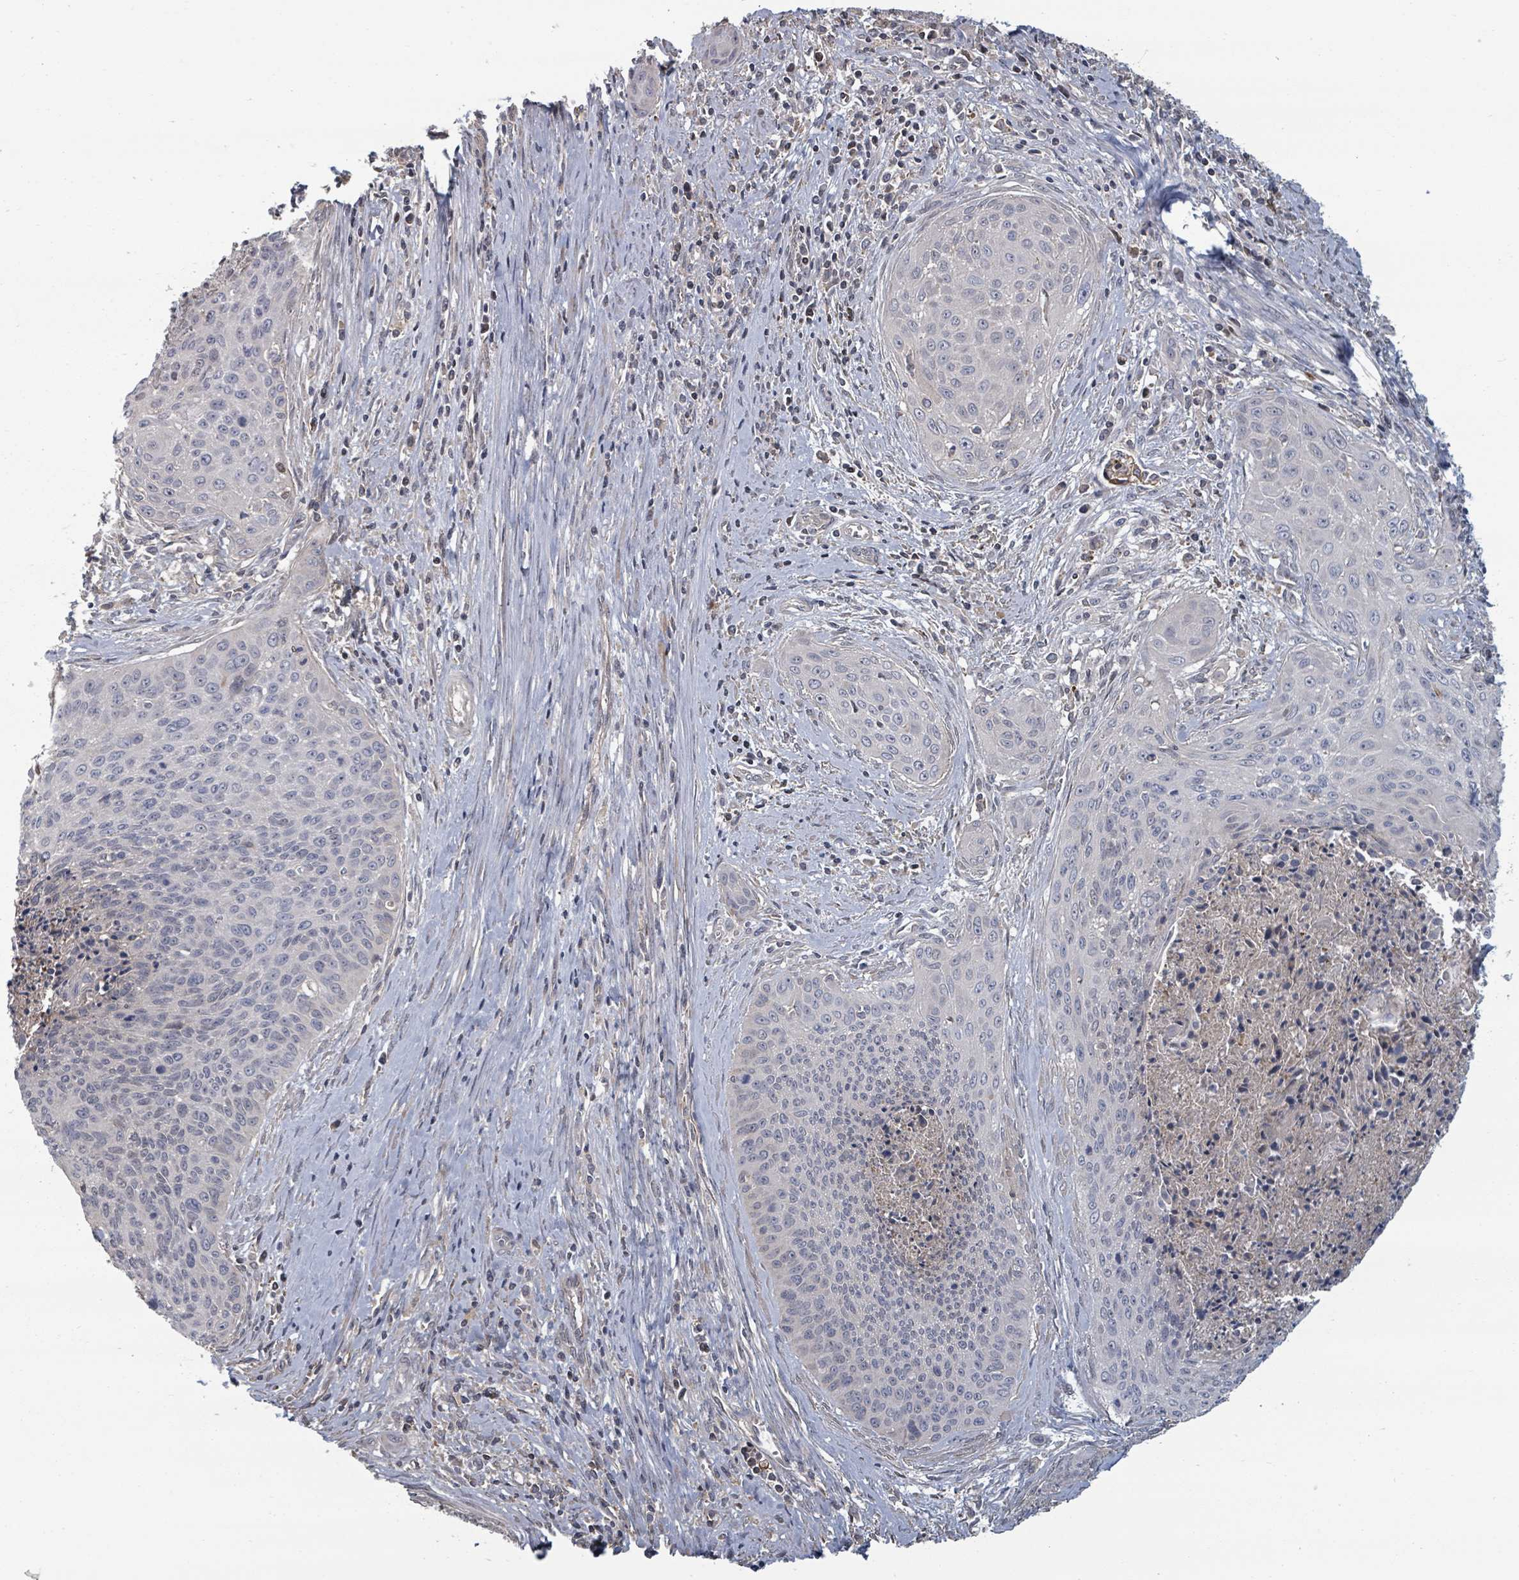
{"staining": {"intensity": "negative", "quantity": "none", "location": "none"}, "tissue": "cervical cancer", "cell_type": "Tumor cells", "image_type": "cancer", "snomed": [{"axis": "morphology", "description": "Squamous cell carcinoma, NOS"}, {"axis": "topography", "description": "Cervix"}], "caption": "The image demonstrates no significant positivity in tumor cells of cervical cancer (squamous cell carcinoma). (Stains: DAB immunohistochemistry (IHC) with hematoxylin counter stain, Microscopy: brightfield microscopy at high magnification).", "gene": "GABBR1", "patient": {"sex": "female", "age": 55}}